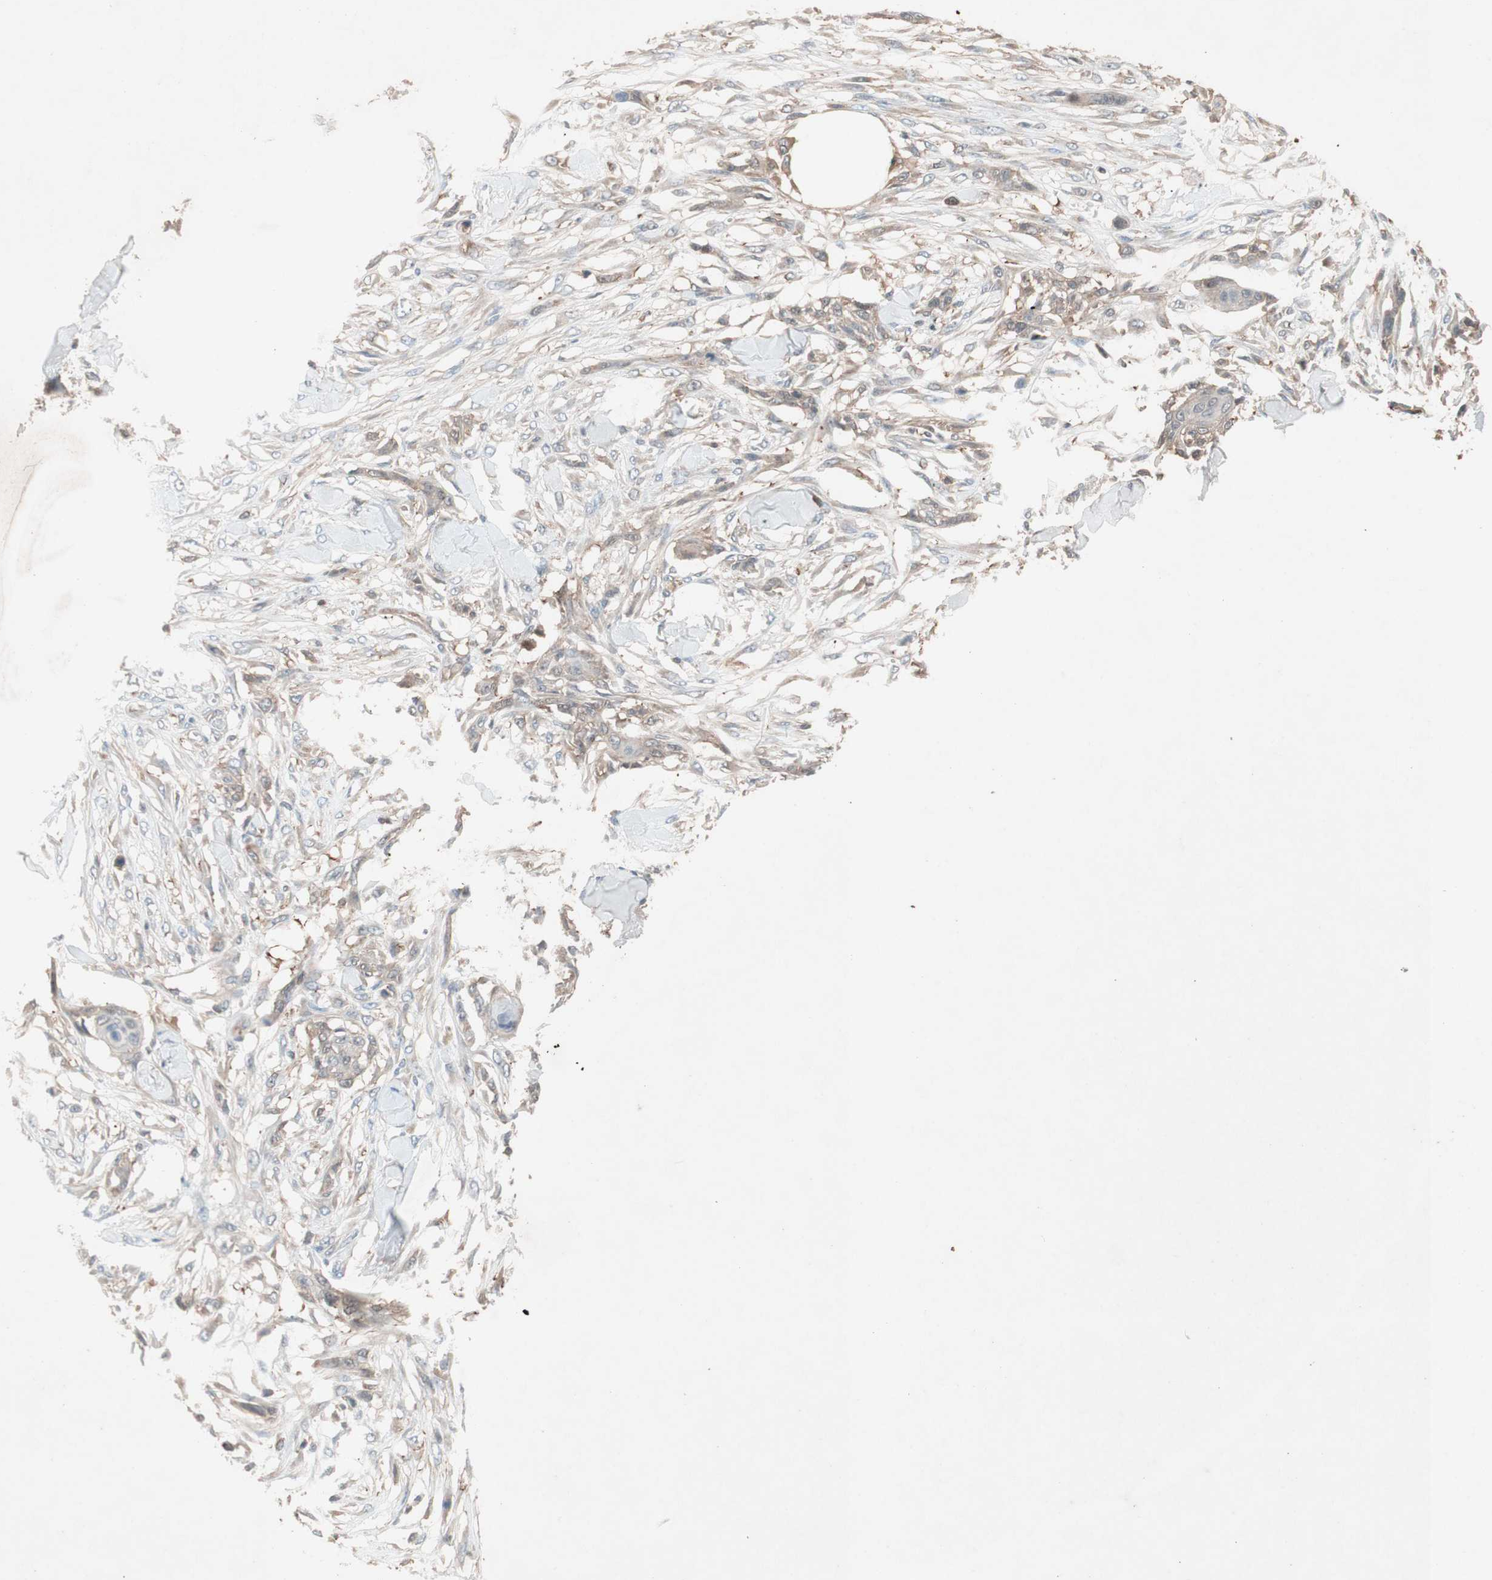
{"staining": {"intensity": "weak", "quantity": ">75%", "location": "cytoplasmic/membranous"}, "tissue": "skin cancer", "cell_type": "Tumor cells", "image_type": "cancer", "snomed": [{"axis": "morphology", "description": "Squamous cell carcinoma, NOS"}, {"axis": "topography", "description": "Skin"}], "caption": "About >75% of tumor cells in skin cancer (squamous cell carcinoma) exhibit weak cytoplasmic/membranous protein staining as visualized by brown immunohistochemical staining.", "gene": "GALT", "patient": {"sex": "female", "age": 59}}